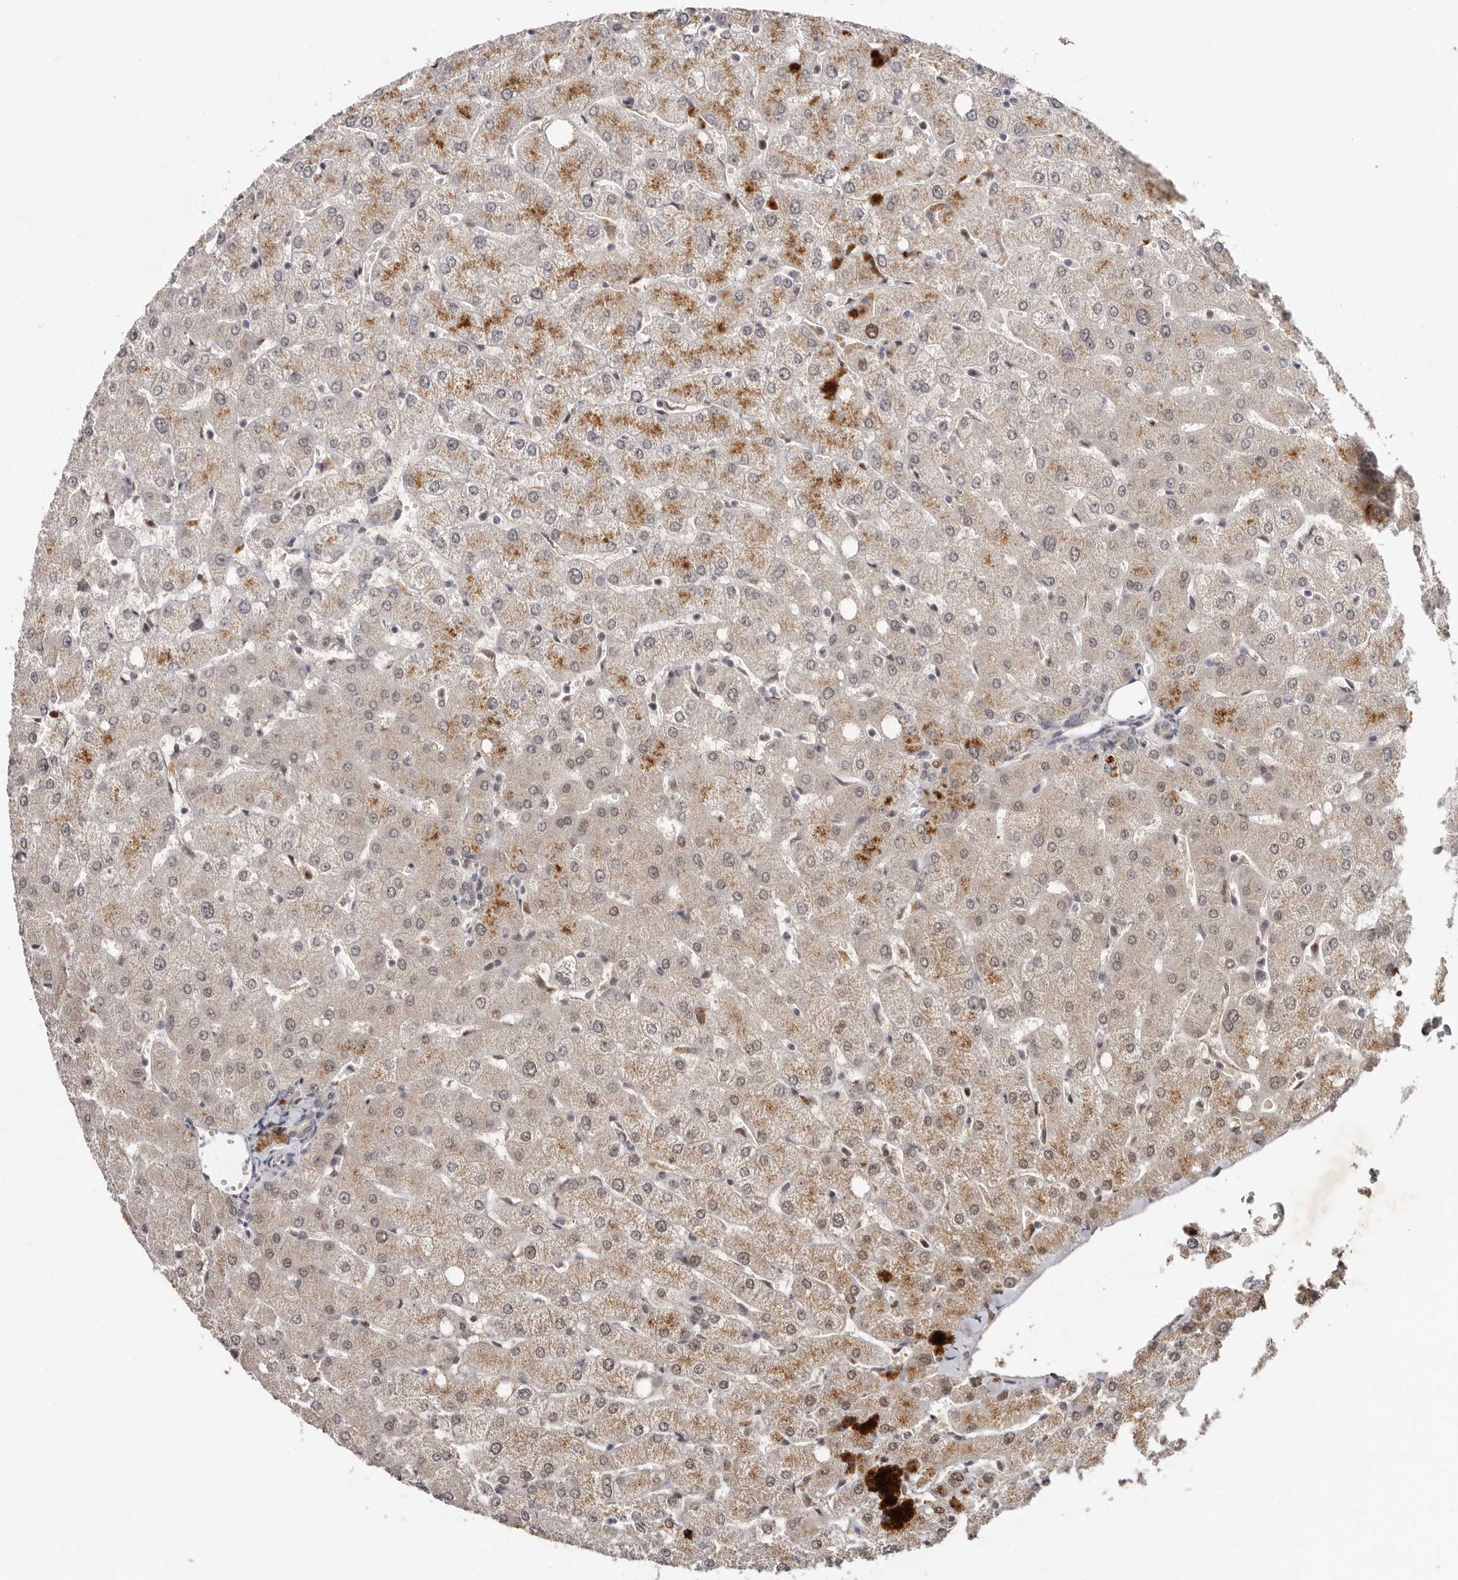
{"staining": {"intensity": "negative", "quantity": "none", "location": "none"}, "tissue": "liver", "cell_type": "Cholangiocytes", "image_type": "normal", "snomed": [{"axis": "morphology", "description": "Normal tissue, NOS"}, {"axis": "topography", "description": "Liver"}], "caption": "Immunohistochemical staining of benign human liver exhibits no significant positivity in cholangiocytes. (Immunohistochemistry (ihc), brightfield microscopy, high magnification).", "gene": "KLF7", "patient": {"sex": "female", "age": 54}}